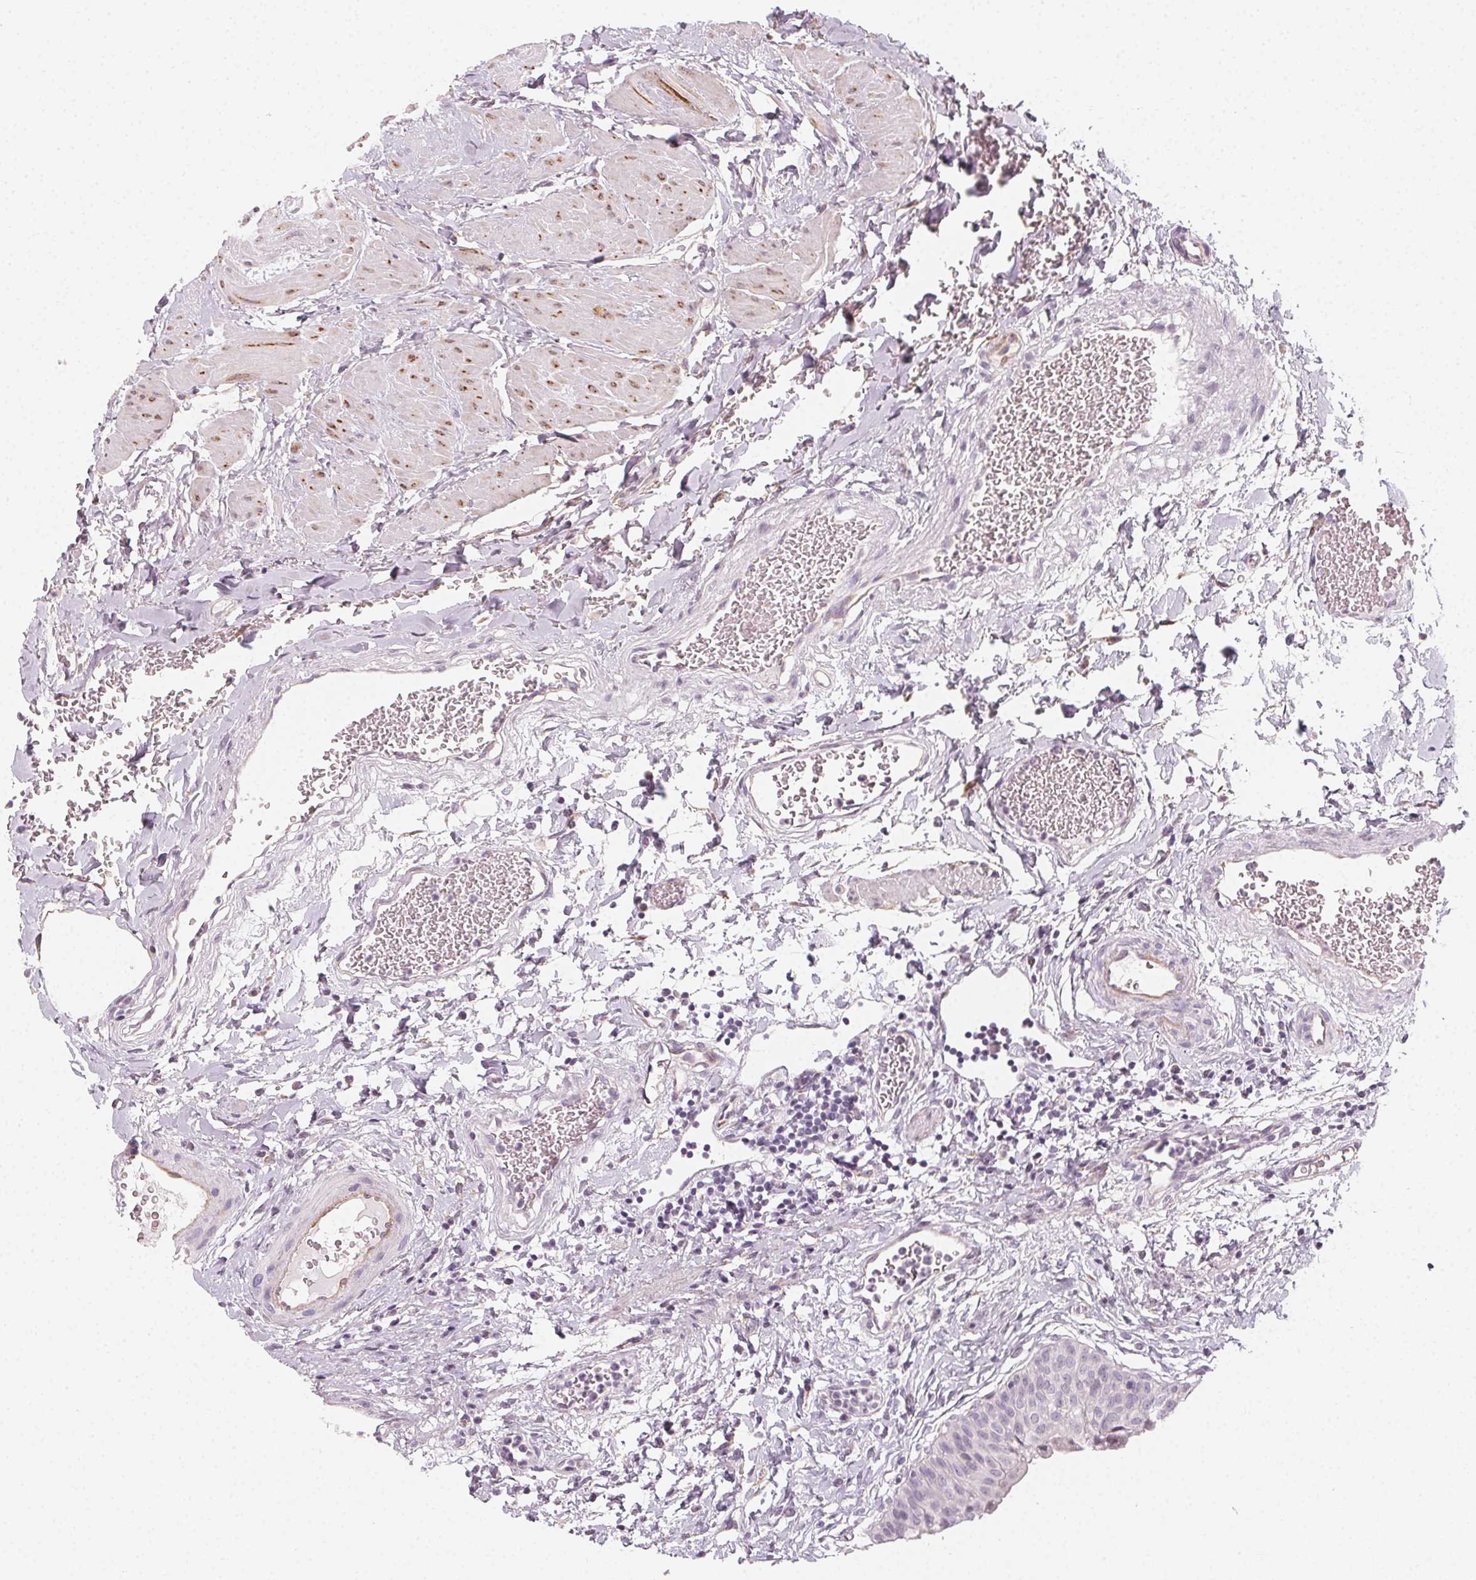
{"staining": {"intensity": "negative", "quantity": "none", "location": "none"}, "tissue": "urinary bladder", "cell_type": "Urothelial cells", "image_type": "normal", "snomed": [{"axis": "morphology", "description": "Normal tissue, NOS"}, {"axis": "topography", "description": "Urinary bladder"}], "caption": "A histopathology image of urinary bladder stained for a protein shows no brown staining in urothelial cells.", "gene": "CCDC96", "patient": {"sex": "male", "age": 55}}